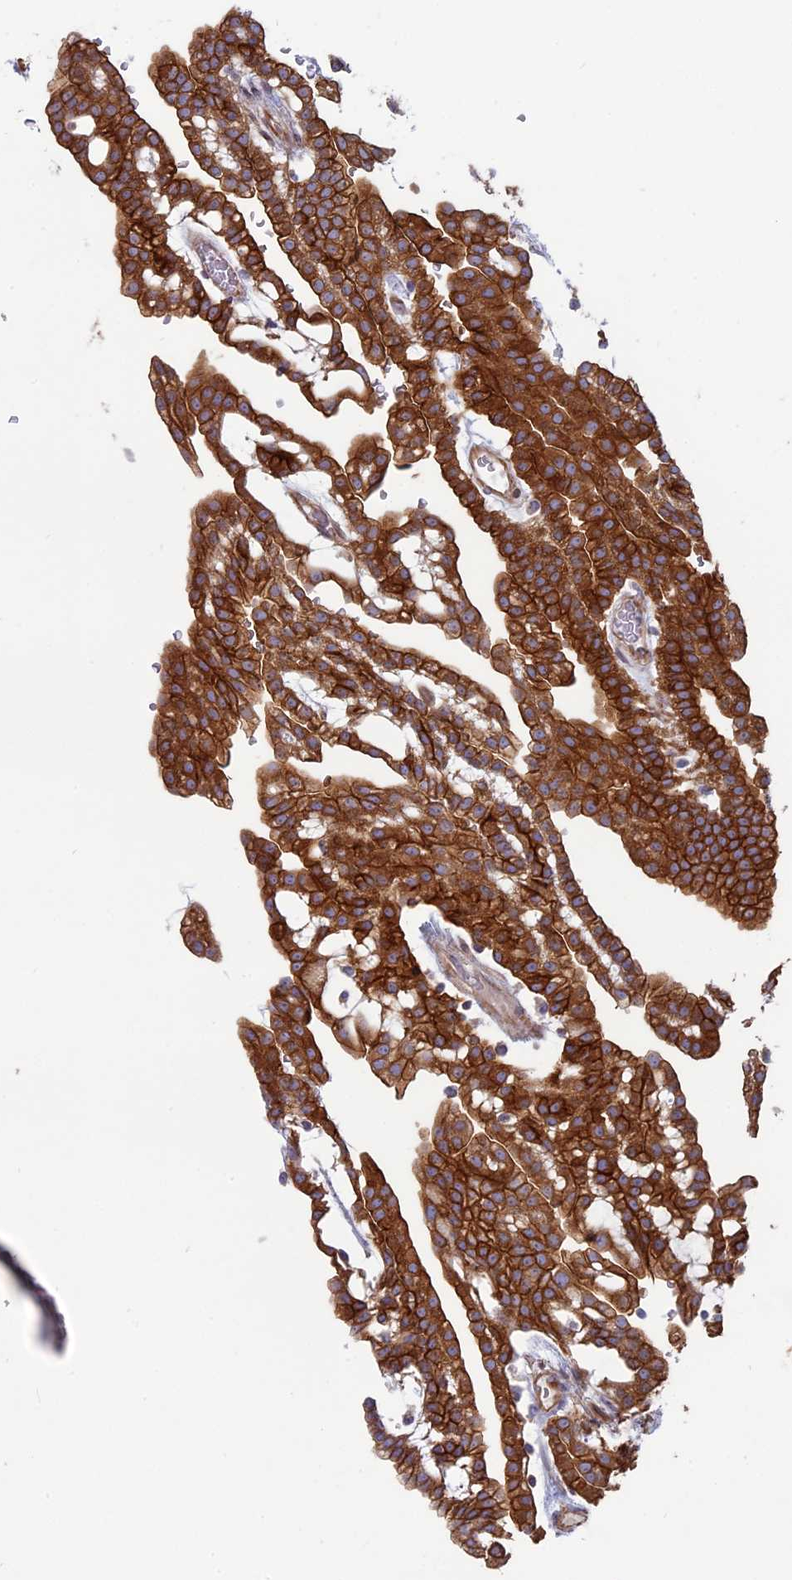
{"staining": {"intensity": "strong", "quantity": ">75%", "location": "cytoplasmic/membranous"}, "tissue": "renal cancer", "cell_type": "Tumor cells", "image_type": "cancer", "snomed": [{"axis": "morphology", "description": "Adenocarcinoma, NOS"}, {"axis": "topography", "description": "Kidney"}], "caption": "Immunohistochemistry (IHC) staining of renal cancer, which reveals high levels of strong cytoplasmic/membranous staining in about >75% of tumor cells indicating strong cytoplasmic/membranous protein positivity. The staining was performed using DAB (3,3'-diaminobenzidine) (brown) for protein detection and nuclei were counterstained in hematoxylin (blue).", "gene": "MYO5B", "patient": {"sex": "male", "age": 63}}